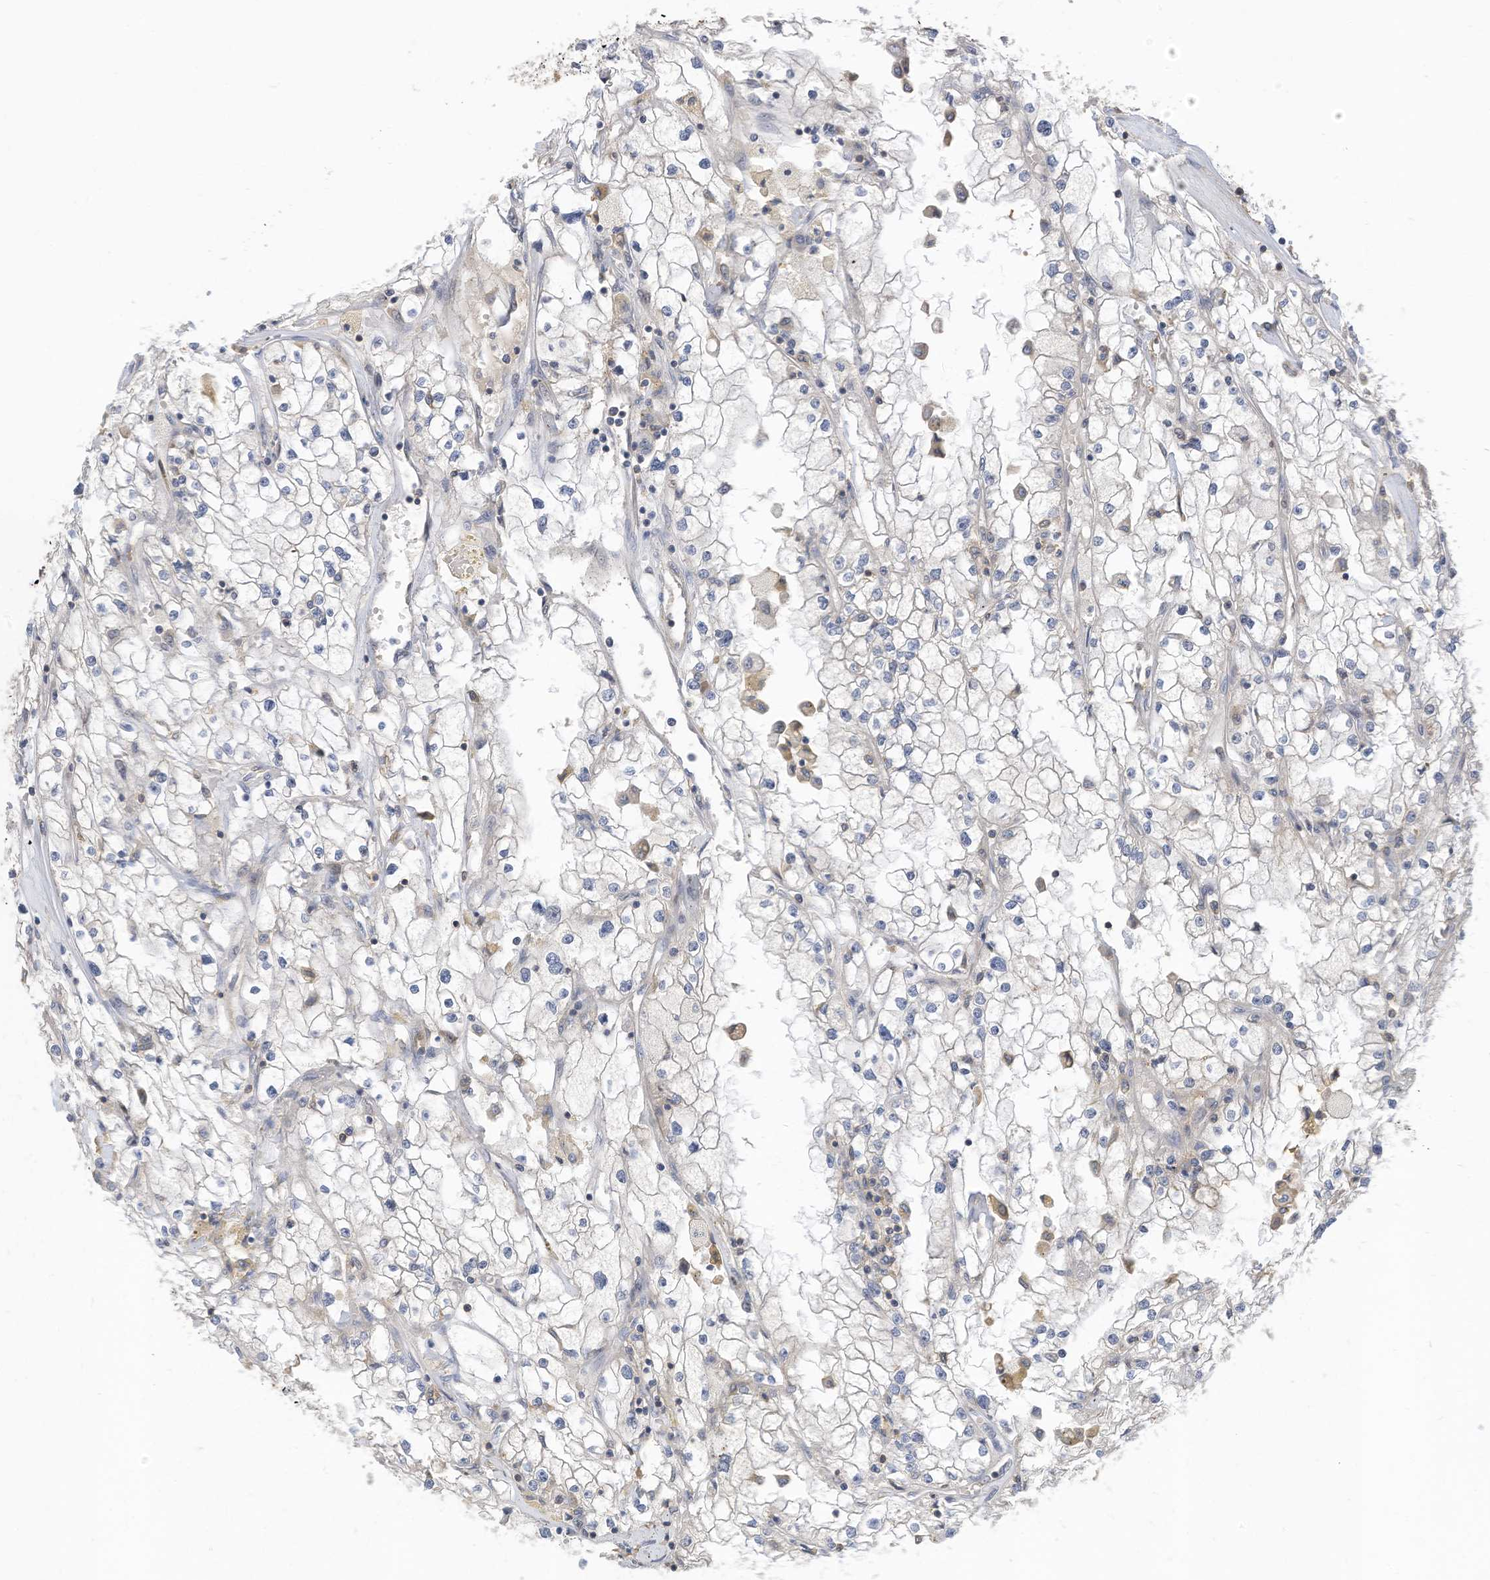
{"staining": {"intensity": "negative", "quantity": "none", "location": "none"}, "tissue": "renal cancer", "cell_type": "Tumor cells", "image_type": "cancer", "snomed": [{"axis": "morphology", "description": "Adenocarcinoma, NOS"}, {"axis": "topography", "description": "Kidney"}], "caption": "IHC image of neoplastic tissue: human renal cancer stained with DAB displays no significant protein expression in tumor cells.", "gene": "SLFN14", "patient": {"sex": "male", "age": 56}}